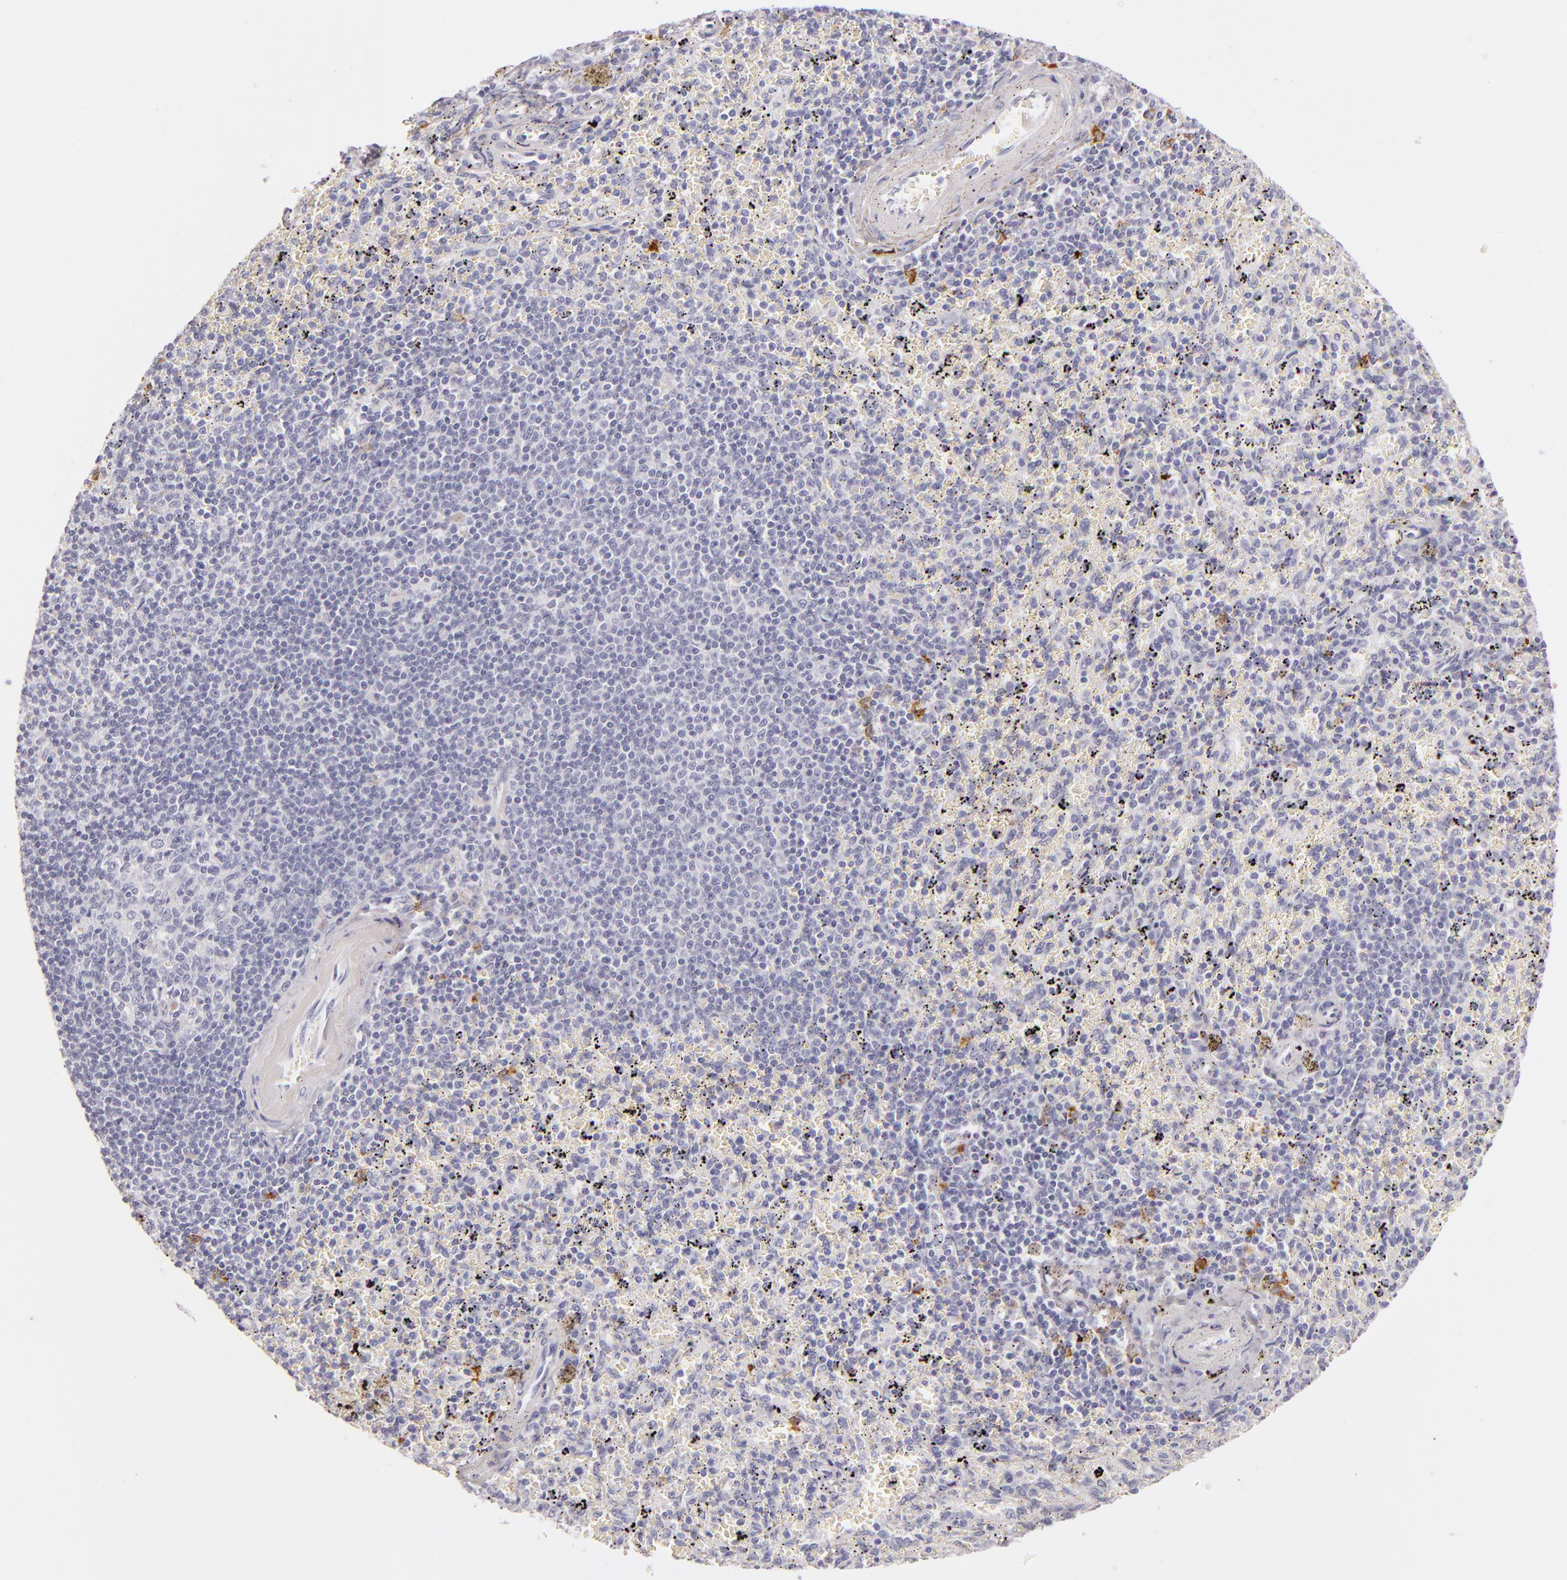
{"staining": {"intensity": "moderate", "quantity": "<25%", "location": "cytoplasmic/membranous"}, "tissue": "spleen", "cell_type": "Cells in red pulp", "image_type": "normal", "snomed": [{"axis": "morphology", "description": "Normal tissue, NOS"}, {"axis": "topography", "description": "Spleen"}], "caption": "Immunohistochemistry of normal human spleen exhibits low levels of moderate cytoplasmic/membranous staining in approximately <25% of cells in red pulp.", "gene": "CD207", "patient": {"sex": "female", "age": 43}}